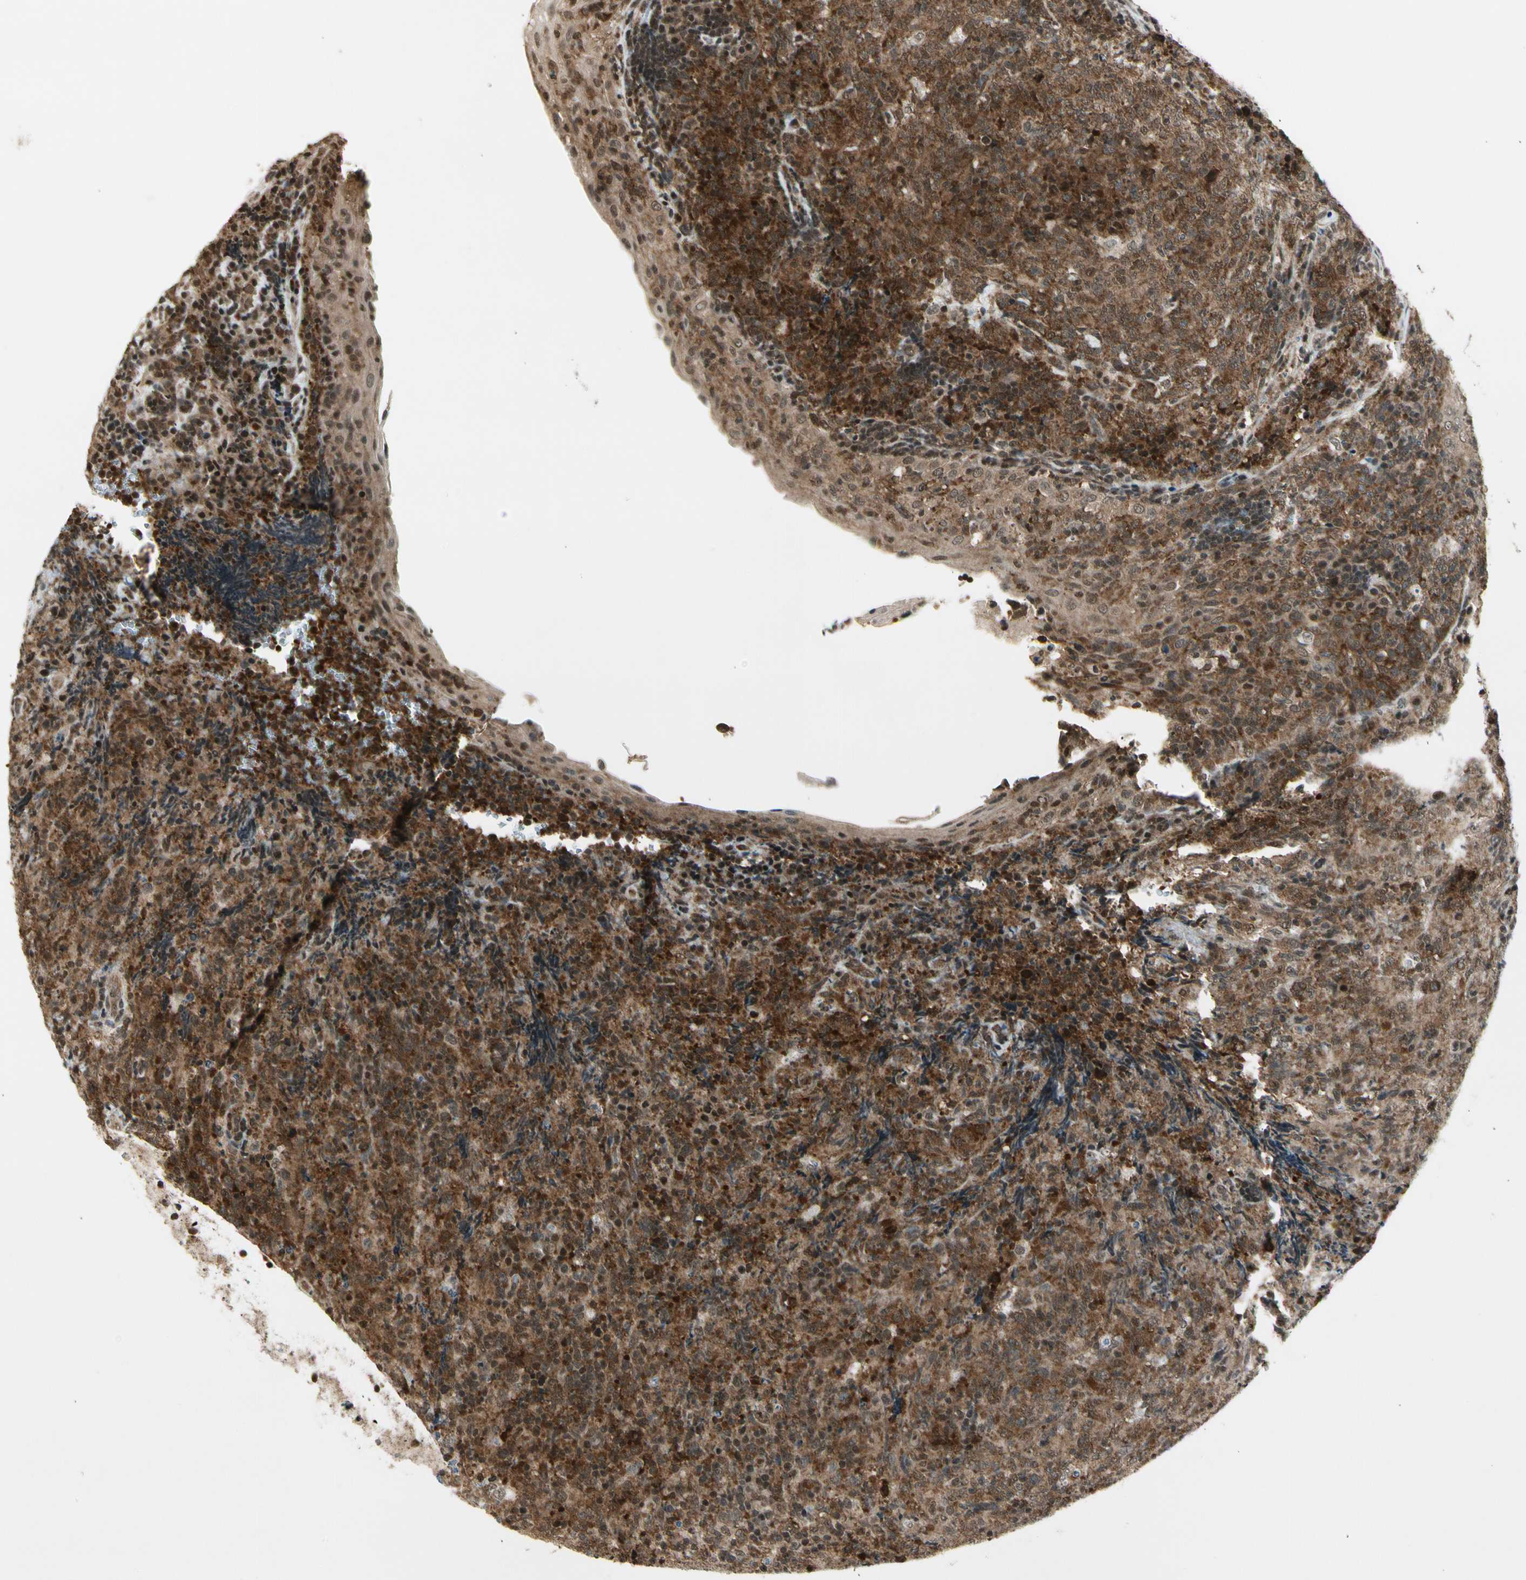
{"staining": {"intensity": "strong", "quantity": "25%-75%", "location": "cytoplasmic/membranous,nuclear"}, "tissue": "lymphoma", "cell_type": "Tumor cells", "image_type": "cancer", "snomed": [{"axis": "morphology", "description": "Malignant lymphoma, non-Hodgkin's type, High grade"}, {"axis": "topography", "description": "Tonsil"}], "caption": "There is high levels of strong cytoplasmic/membranous and nuclear positivity in tumor cells of high-grade malignant lymphoma, non-Hodgkin's type, as demonstrated by immunohistochemical staining (brown color).", "gene": "SMN2", "patient": {"sex": "female", "age": 36}}